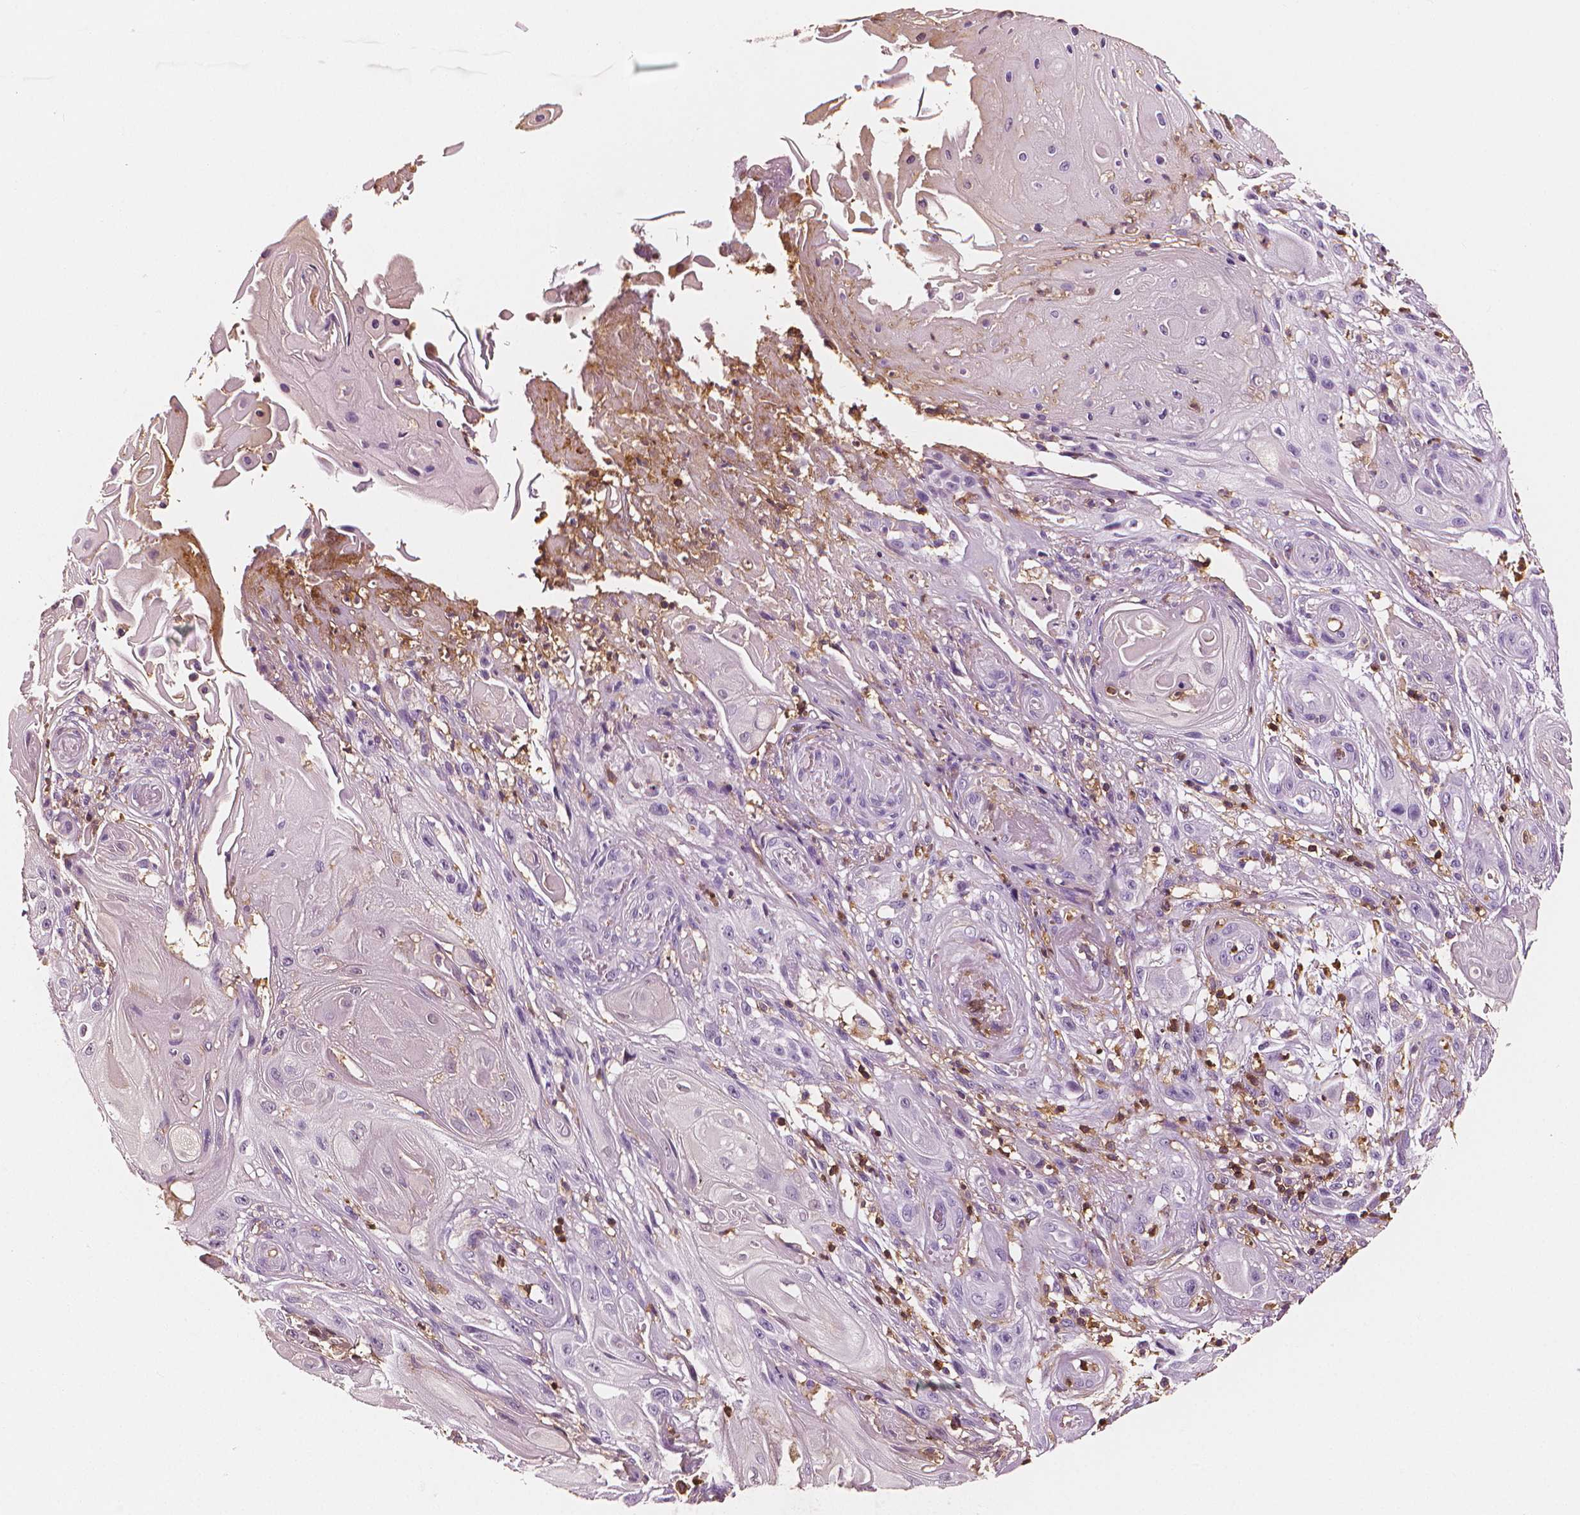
{"staining": {"intensity": "negative", "quantity": "none", "location": "none"}, "tissue": "skin cancer", "cell_type": "Tumor cells", "image_type": "cancer", "snomed": [{"axis": "morphology", "description": "Squamous cell carcinoma, NOS"}, {"axis": "topography", "description": "Skin"}], "caption": "The micrograph reveals no staining of tumor cells in skin cancer.", "gene": "PTPRC", "patient": {"sex": "male", "age": 62}}